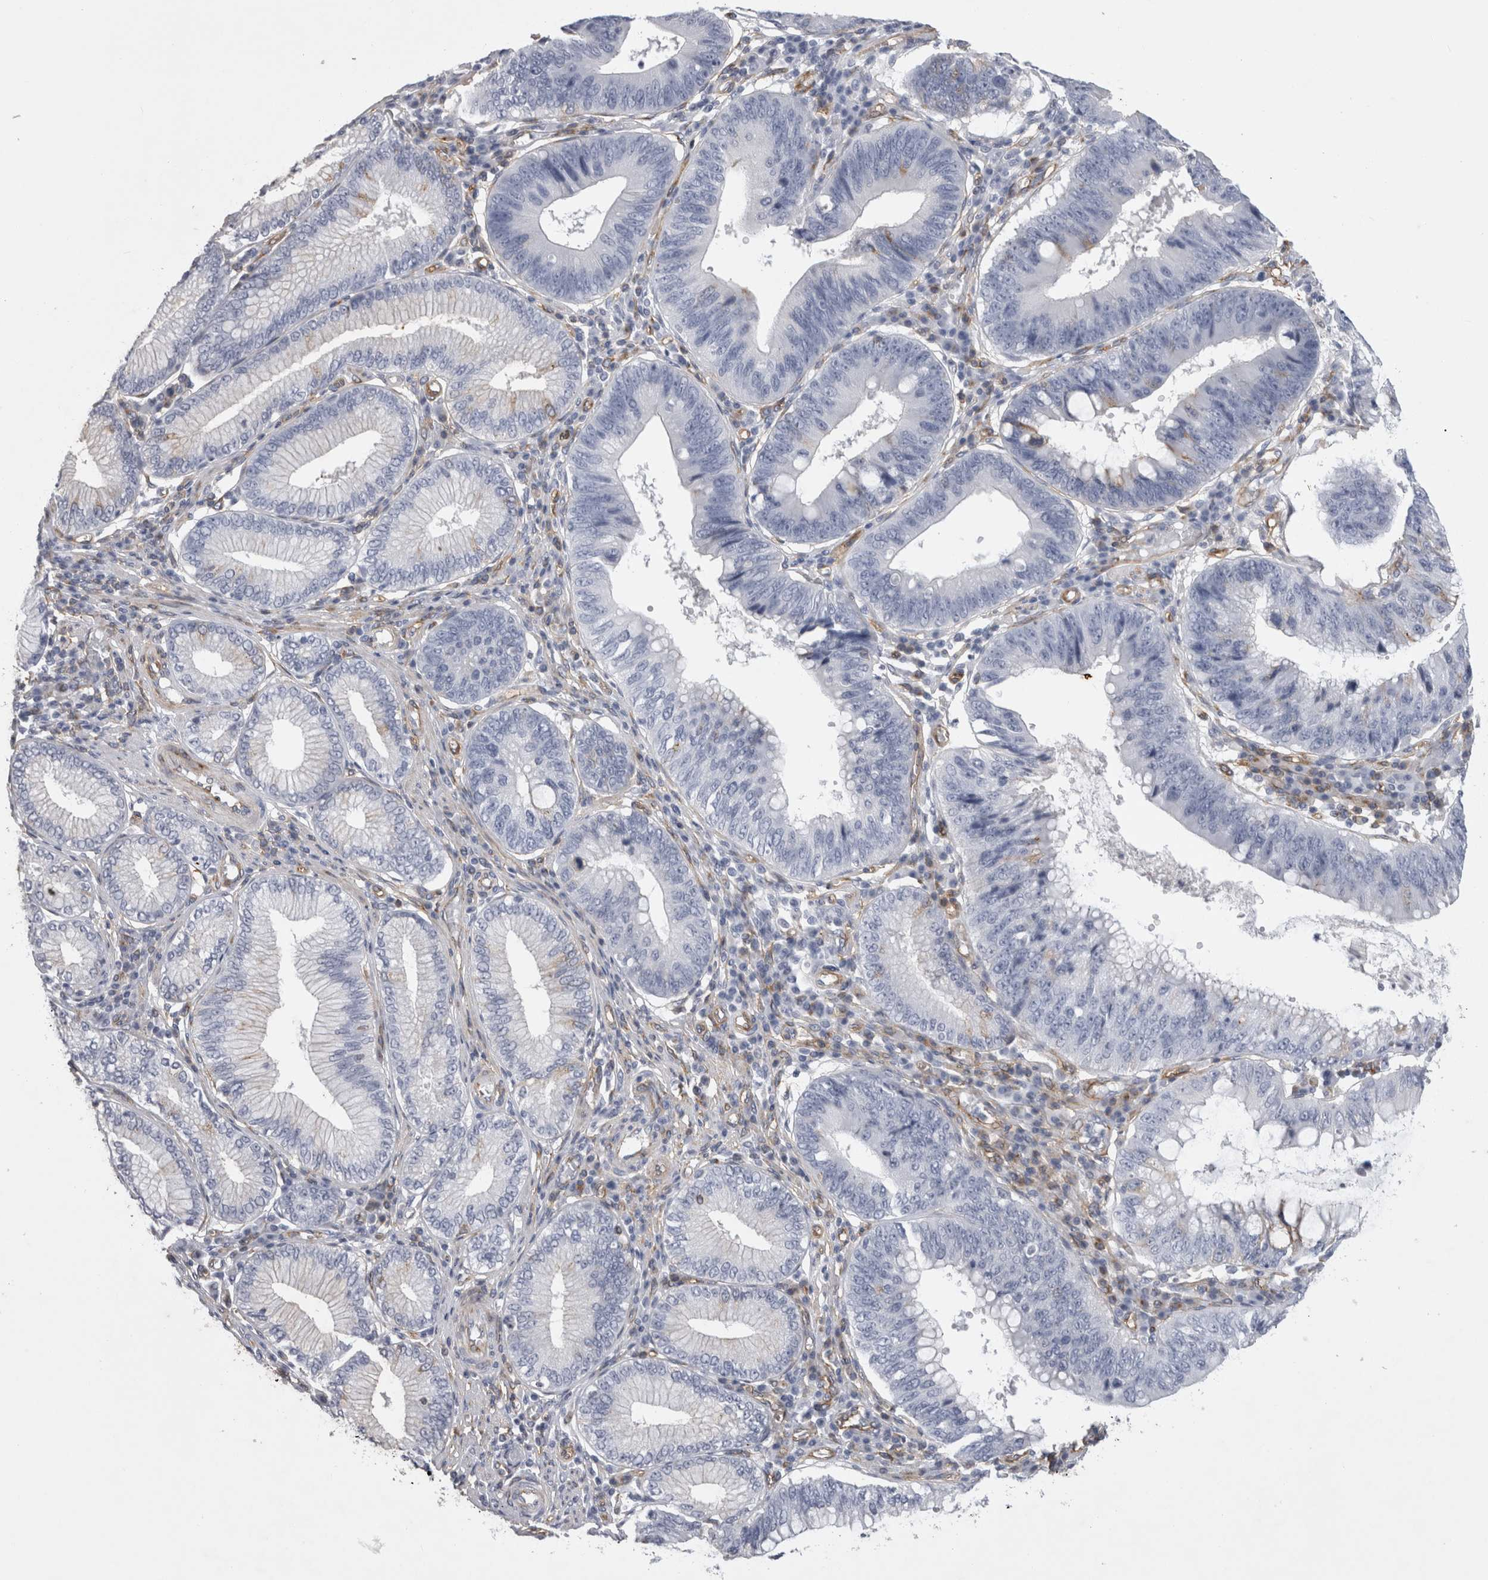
{"staining": {"intensity": "negative", "quantity": "none", "location": "none"}, "tissue": "stomach cancer", "cell_type": "Tumor cells", "image_type": "cancer", "snomed": [{"axis": "morphology", "description": "Adenocarcinoma, NOS"}, {"axis": "topography", "description": "Stomach"}], "caption": "Immunohistochemical staining of stomach adenocarcinoma reveals no significant positivity in tumor cells.", "gene": "ATXN3", "patient": {"sex": "male", "age": 59}}